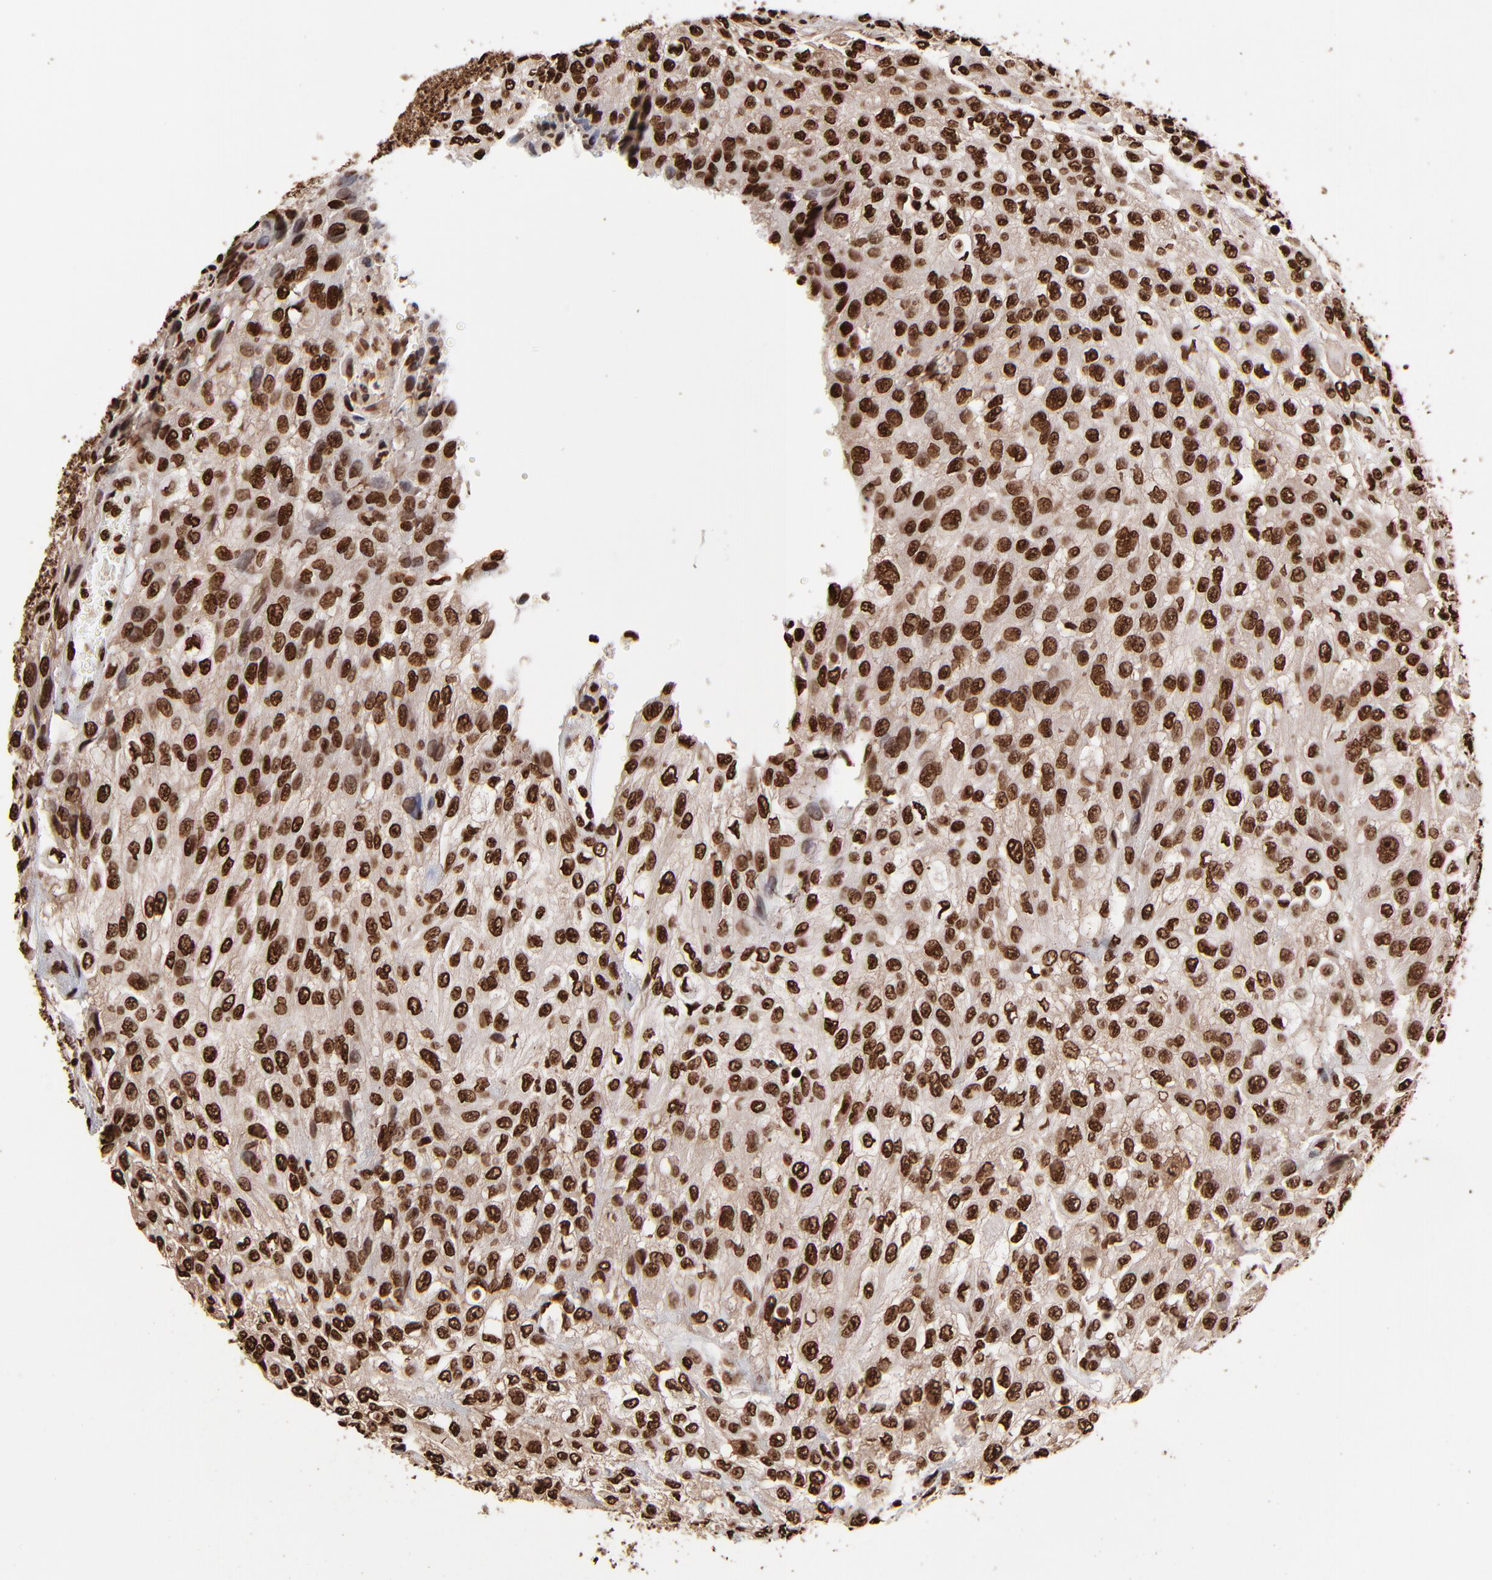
{"staining": {"intensity": "strong", "quantity": ">75%", "location": "nuclear"}, "tissue": "urothelial cancer", "cell_type": "Tumor cells", "image_type": "cancer", "snomed": [{"axis": "morphology", "description": "Urothelial carcinoma, High grade"}, {"axis": "topography", "description": "Urinary bladder"}], "caption": "Immunohistochemical staining of urothelial cancer reveals high levels of strong nuclear positivity in about >75% of tumor cells.", "gene": "ZNF544", "patient": {"sex": "male", "age": 57}}